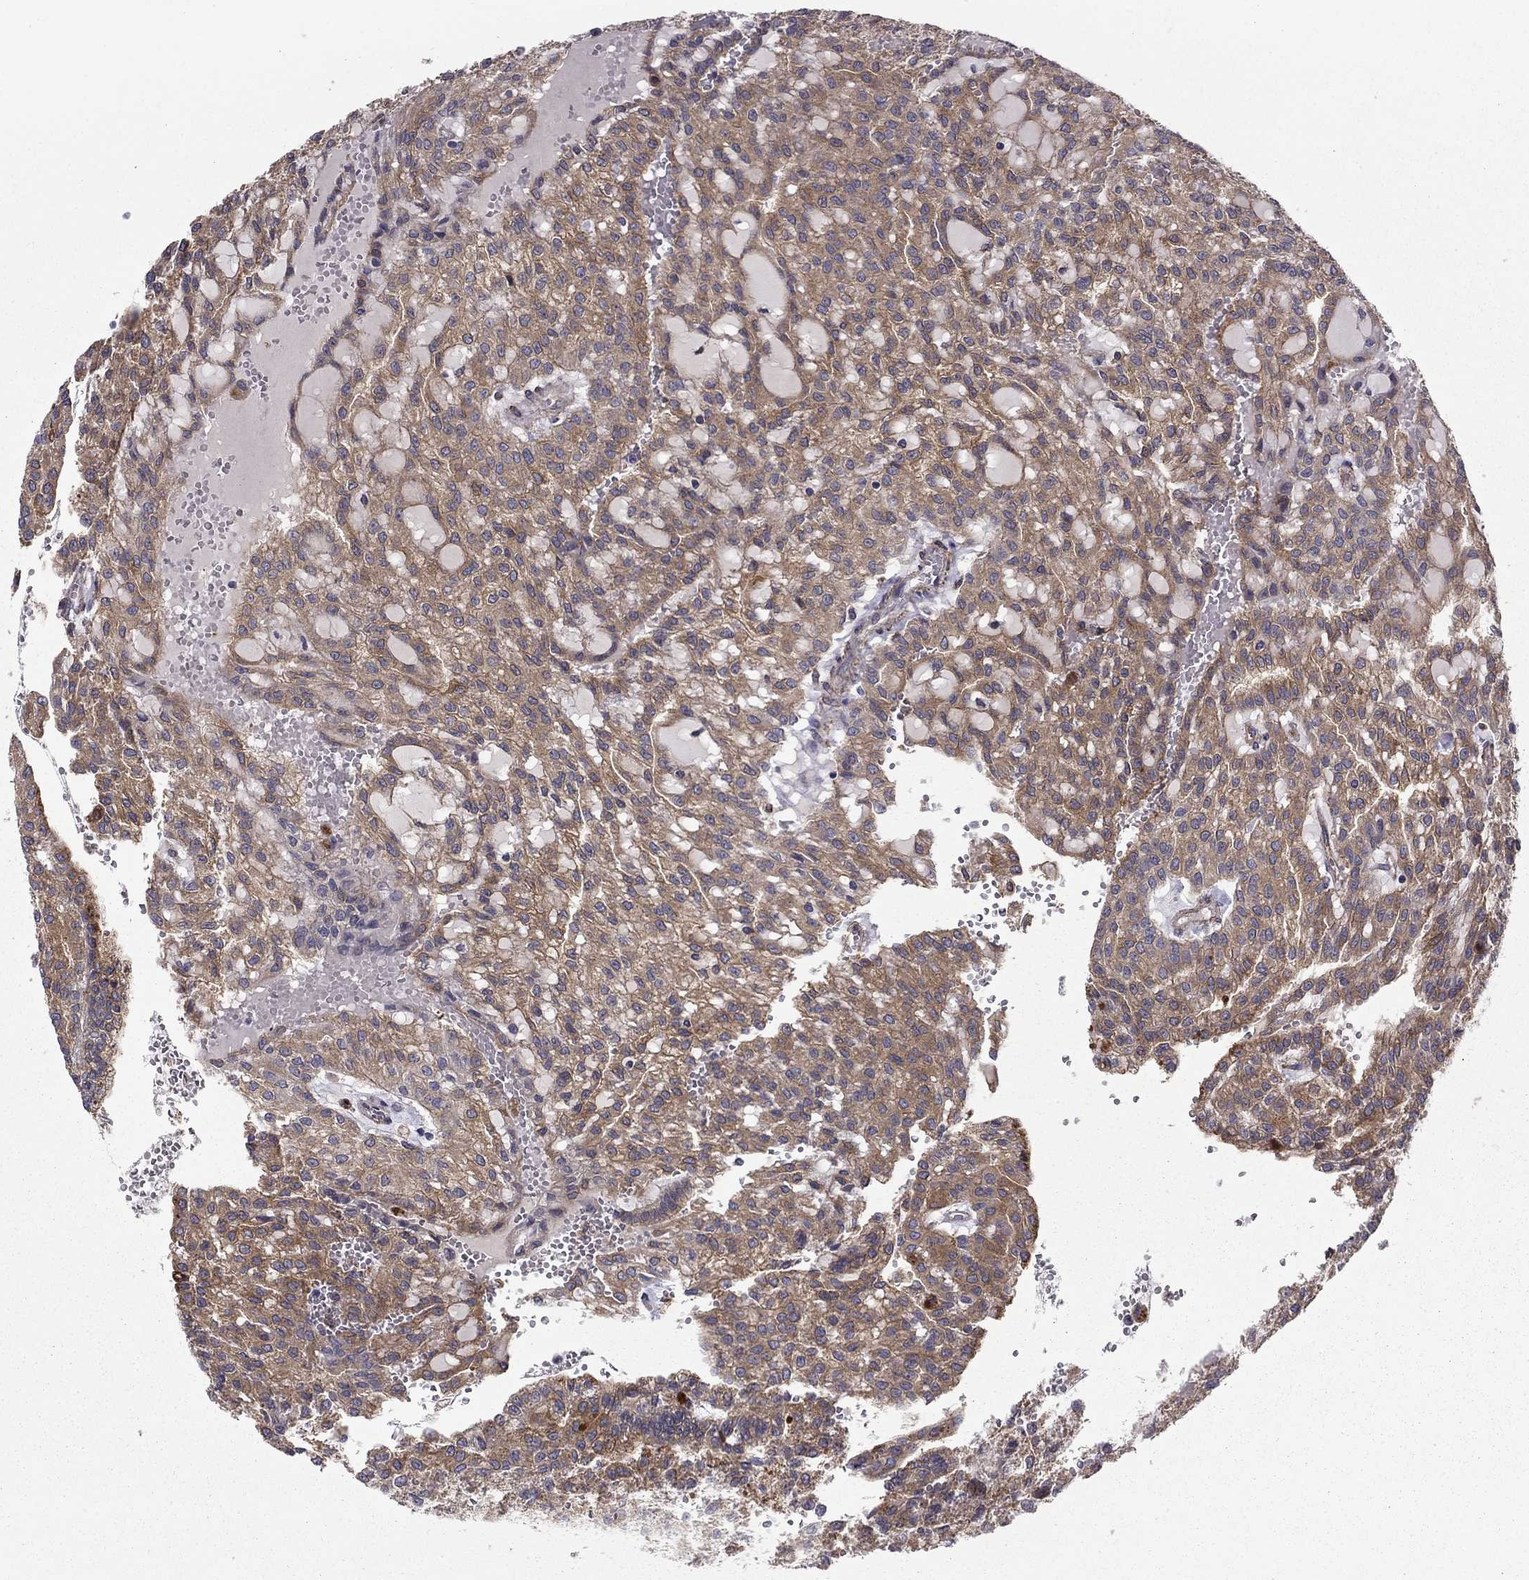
{"staining": {"intensity": "weak", "quantity": ">75%", "location": "cytoplasmic/membranous"}, "tissue": "renal cancer", "cell_type": "Tumor cells", "image_type": "cancer", "snomed": [{"axis": "morphology", "description": "Adenocarcinoma, NOS"}, {"axis": "topography", "description": "Kidney"}], "caption": "This photomicrograph reveals renal cancer (adenocarcinoma) stained with IHC to label a protein in brown. The cytoplasmic/membranous of tumor cells show weak positivity for the protein. Nuclei are counter-stained blue.", "gene": "SHMT1", "patient": {"sex": "male", "age": 63}}